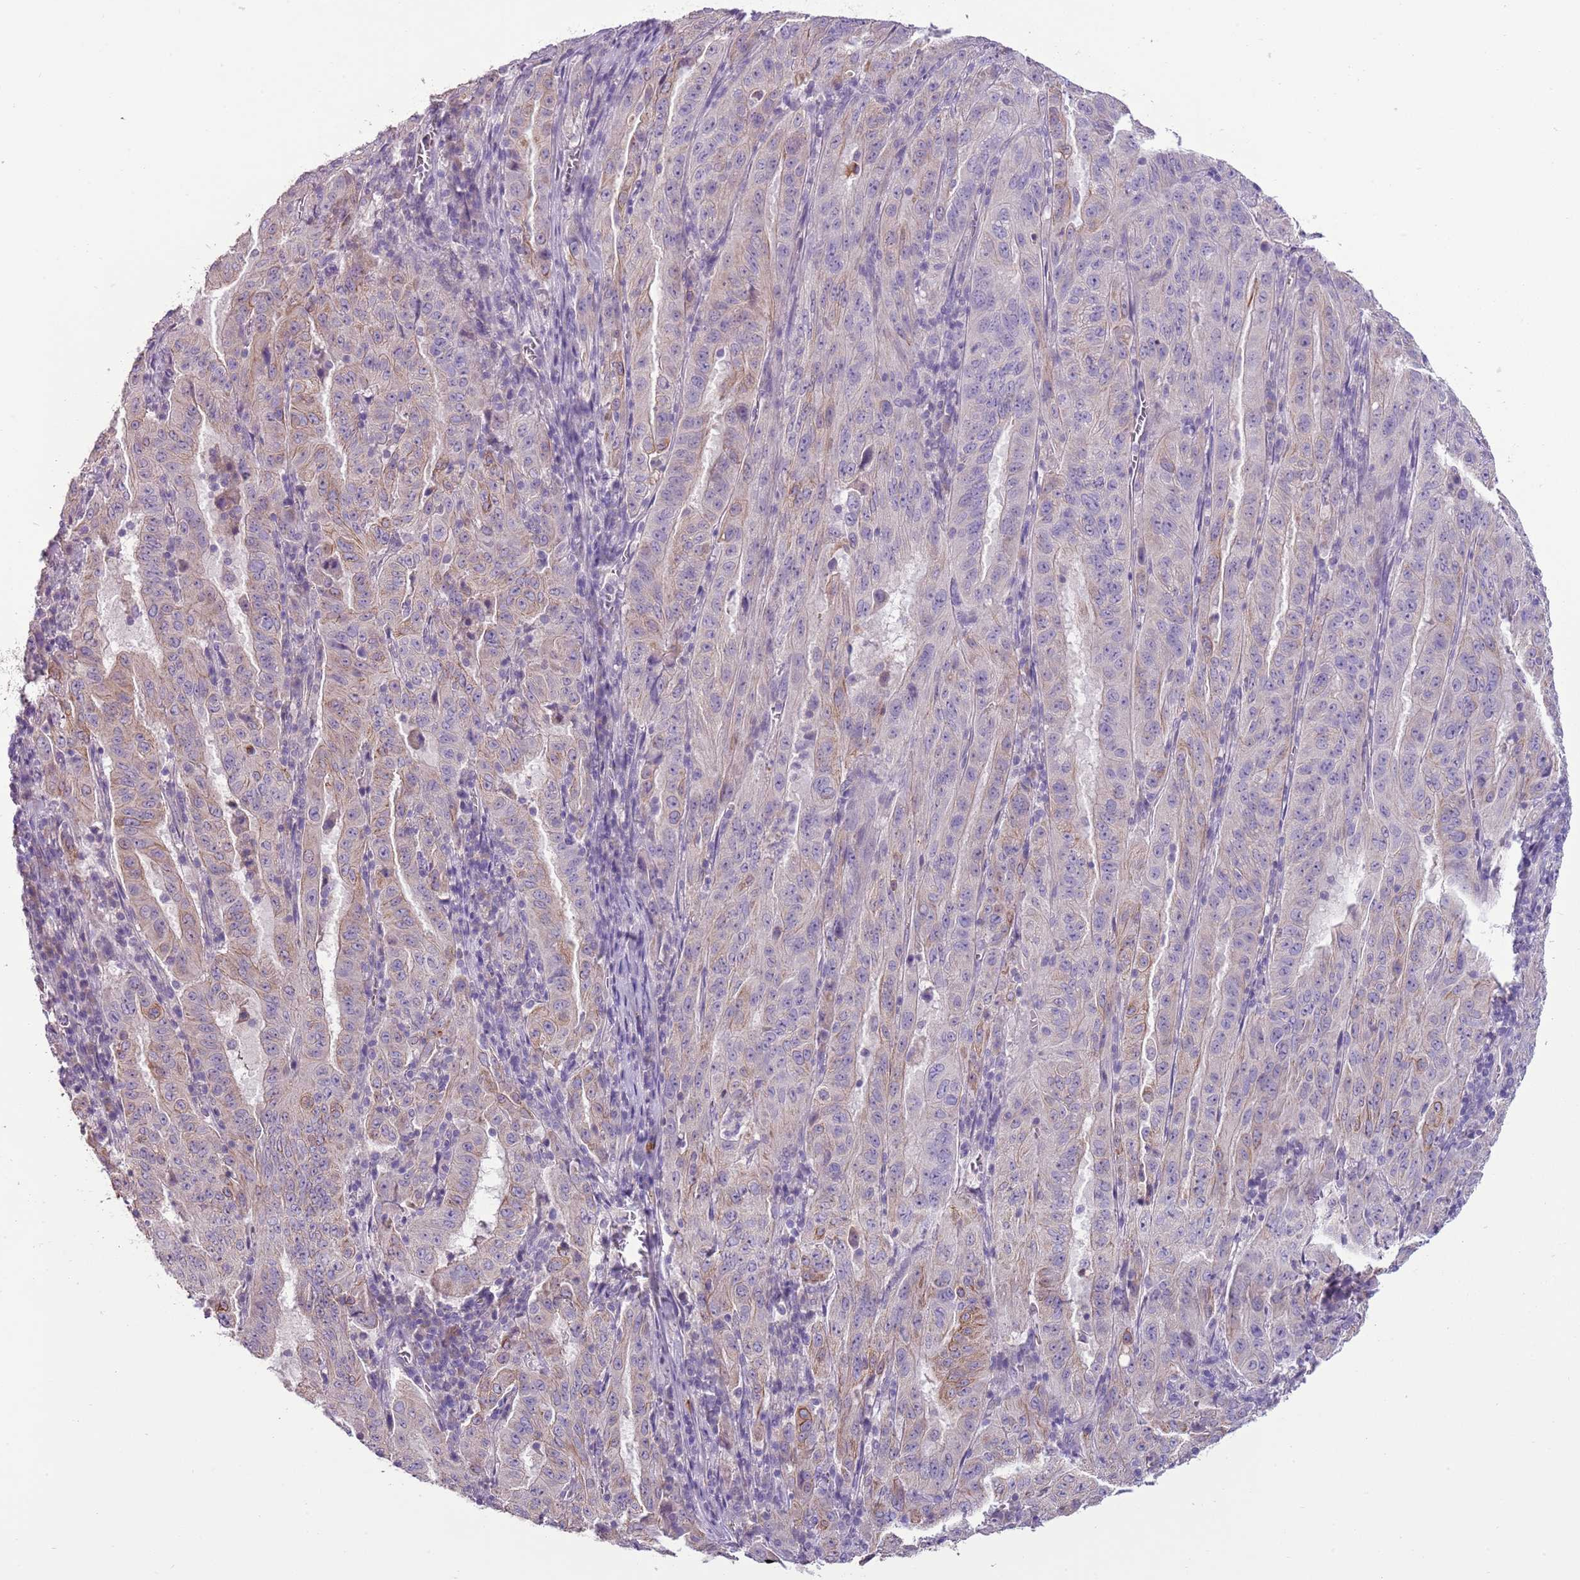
{"staining": {"intensity": "weak", "quantity": "<25%", "location": "cytoplasmic/membranous"}, "tissue": "pancreatic cancer", "cell_type": "Tumor cells", "image_type": "cancer", "snomed": [{"axis": "morphology", "description": "Adenocarcinoma, NOS"}, {"axis": "topography", "description": "Pancreas"}], "caption": "High power microscopy micrograph of an immunohistochemistry (IHC) image of pancreatic cancer, revealing no significant positivity in tumor cells. Brightfield microscopy of immunohistochemistry (IHC) stained with DAB (3,3'-diaminobenzidine) (brown) and hematoxylin (blue), captured at high magnification.", "gene": "HES3", "patient": {"sex": "male", "age": 63}}